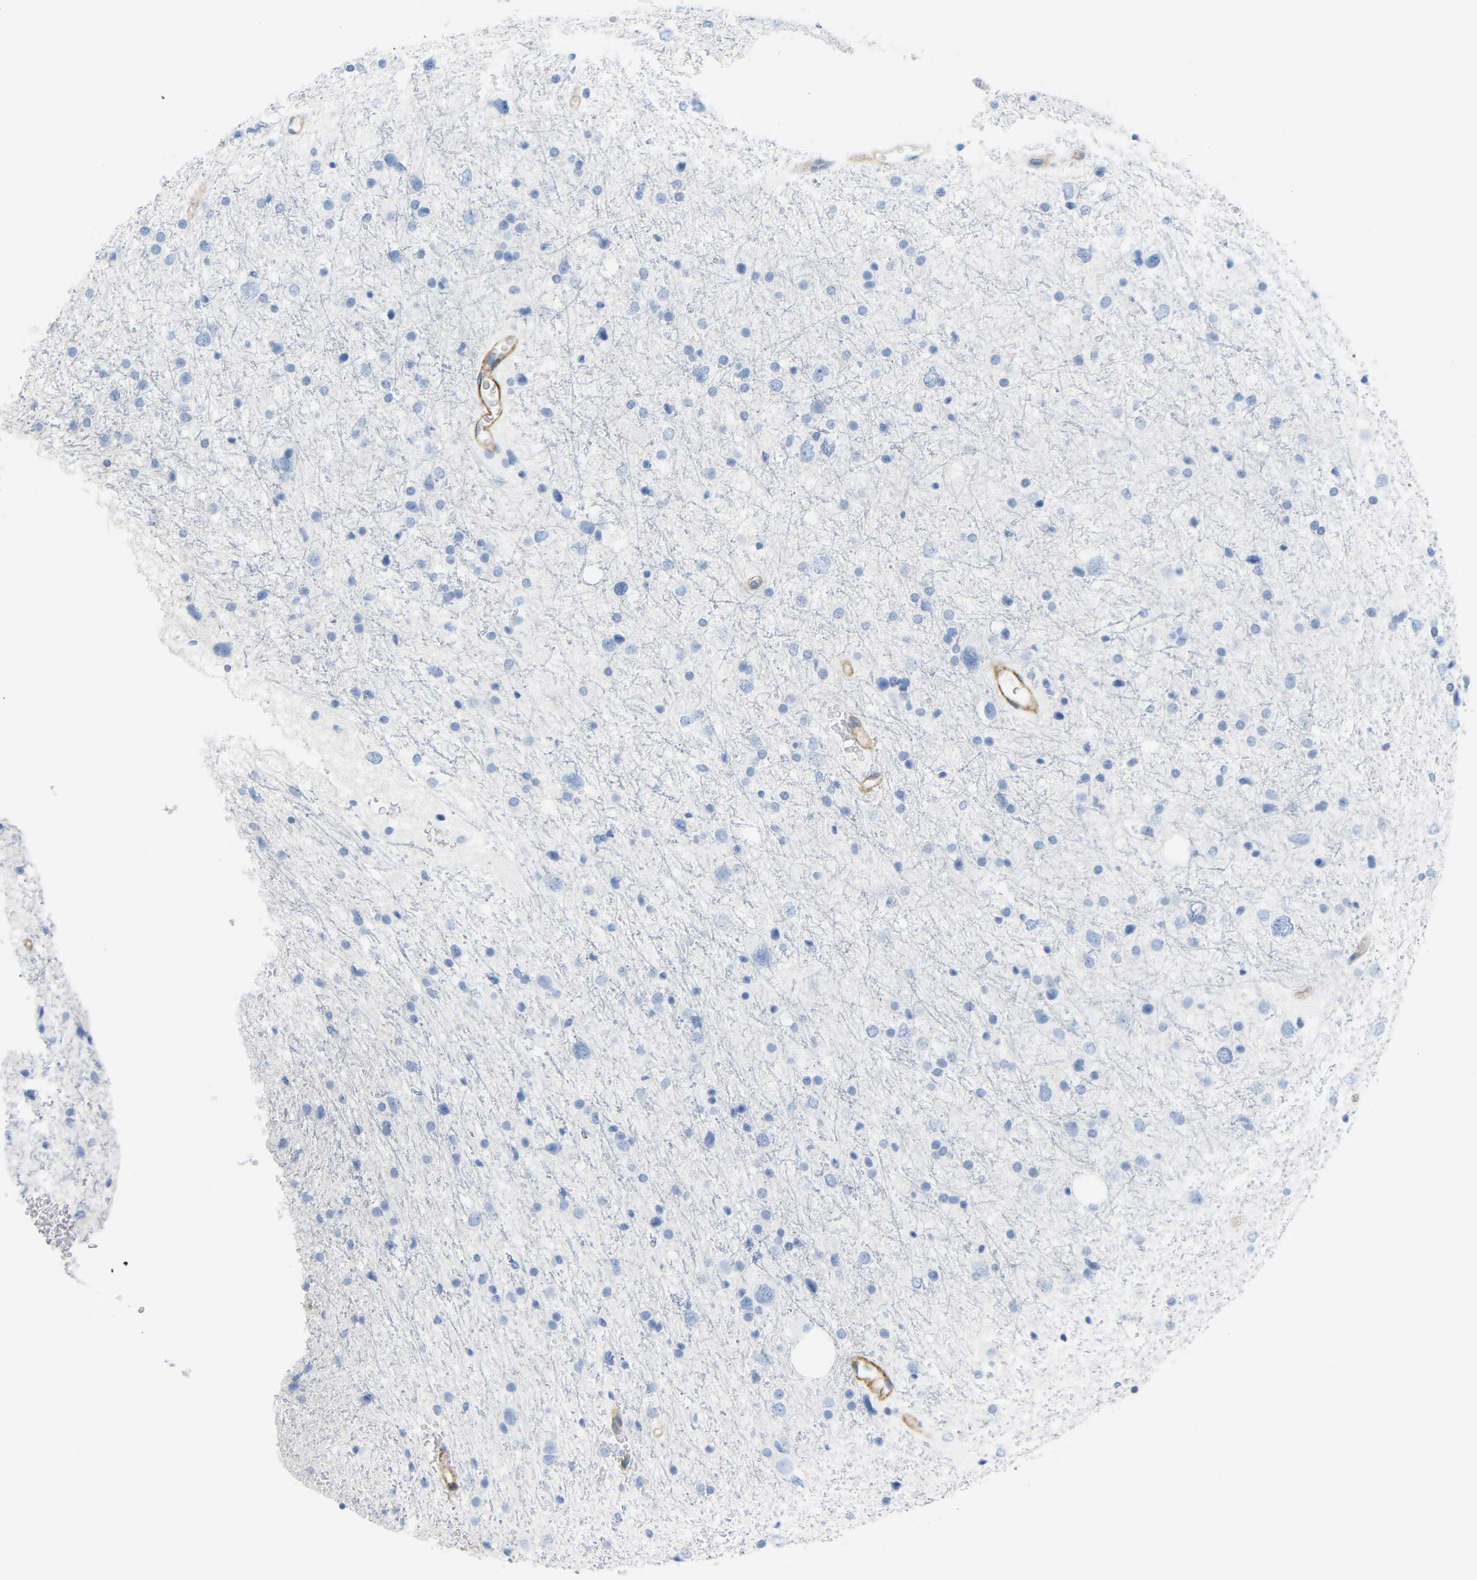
{"staining": {"intensity": "negative", "quantity": "none", "location": "none"}, "tissue": "glioma", "cell_type": "Tumor cells", "image_type": "cancer", "snomed": [{"axis": "morphology", "description": "Glioma, malignant, Low grade"}, {"axis": "topography", "description": "Brain"}], "caption": "Tumor cells show no significant protein positivity in malignant low-grade glioma.", "gene": "MYL3", "patient": {"sex": "female", "age": 37}}